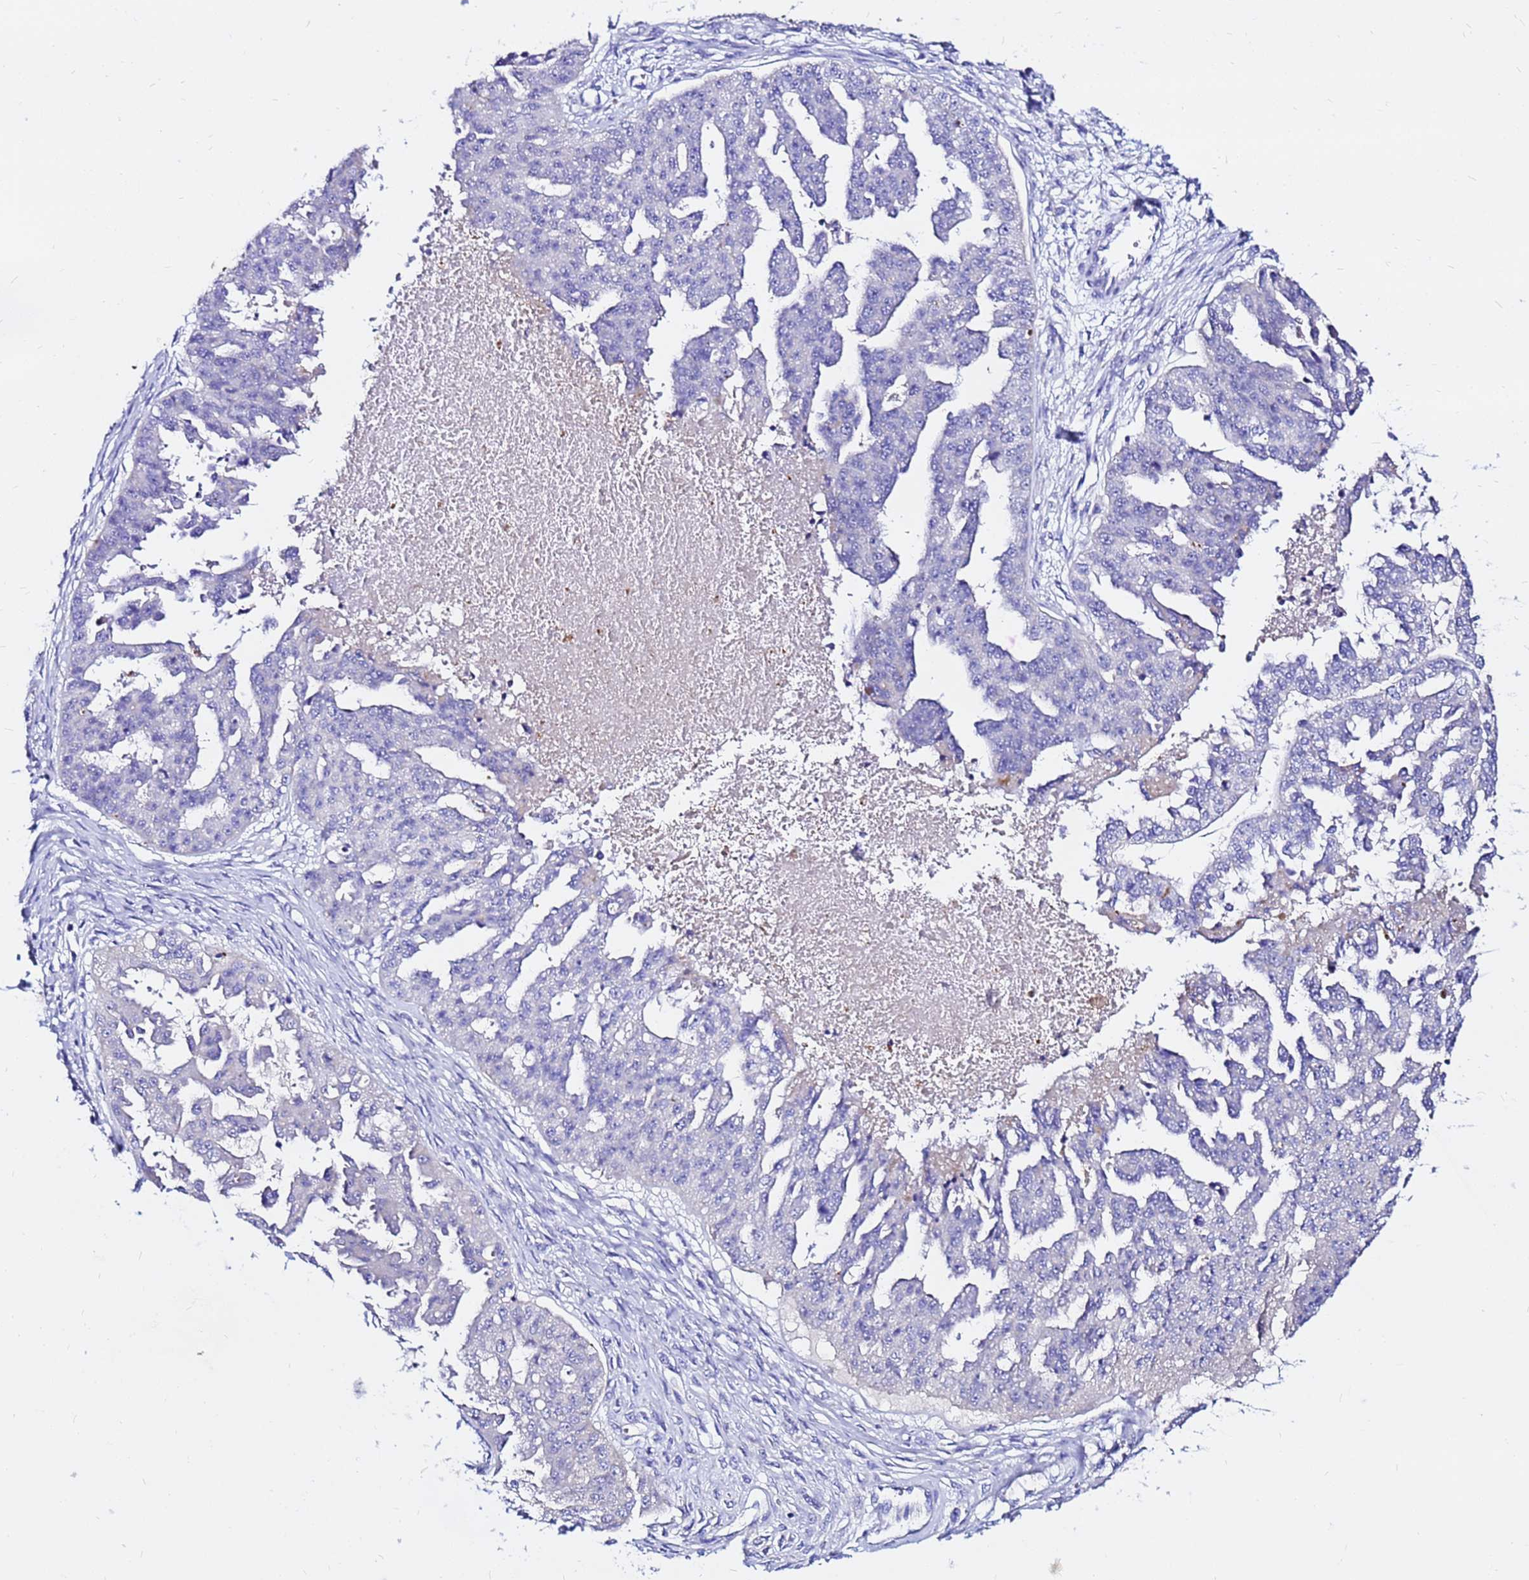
{"staining": {"intensity": "negative", "quantity": "none", "location": "none"}, "tissue": "ovarian cancer", "cell_type": "Tumor cells", "image_type": "cancer", "snomed": [{"axis": "morphology", "description": "Cystadenocarcinoma, serous, NOS"}, {"axis": "topography", "description": "Ovary"}], "caption": "High magnification brightfield microscopy of ovarian cancer stained with DAB (brown) and counterstained with hematoxylin (blue): tumor cells show no significant staining. The staining is performed using DAB (3,3'-diaminobenzidine) brown chromogen with nuclei counter-stained in using hematoxylin.", "gene": "FAM183A", "patient": {"sex": "female", "age": 58}}